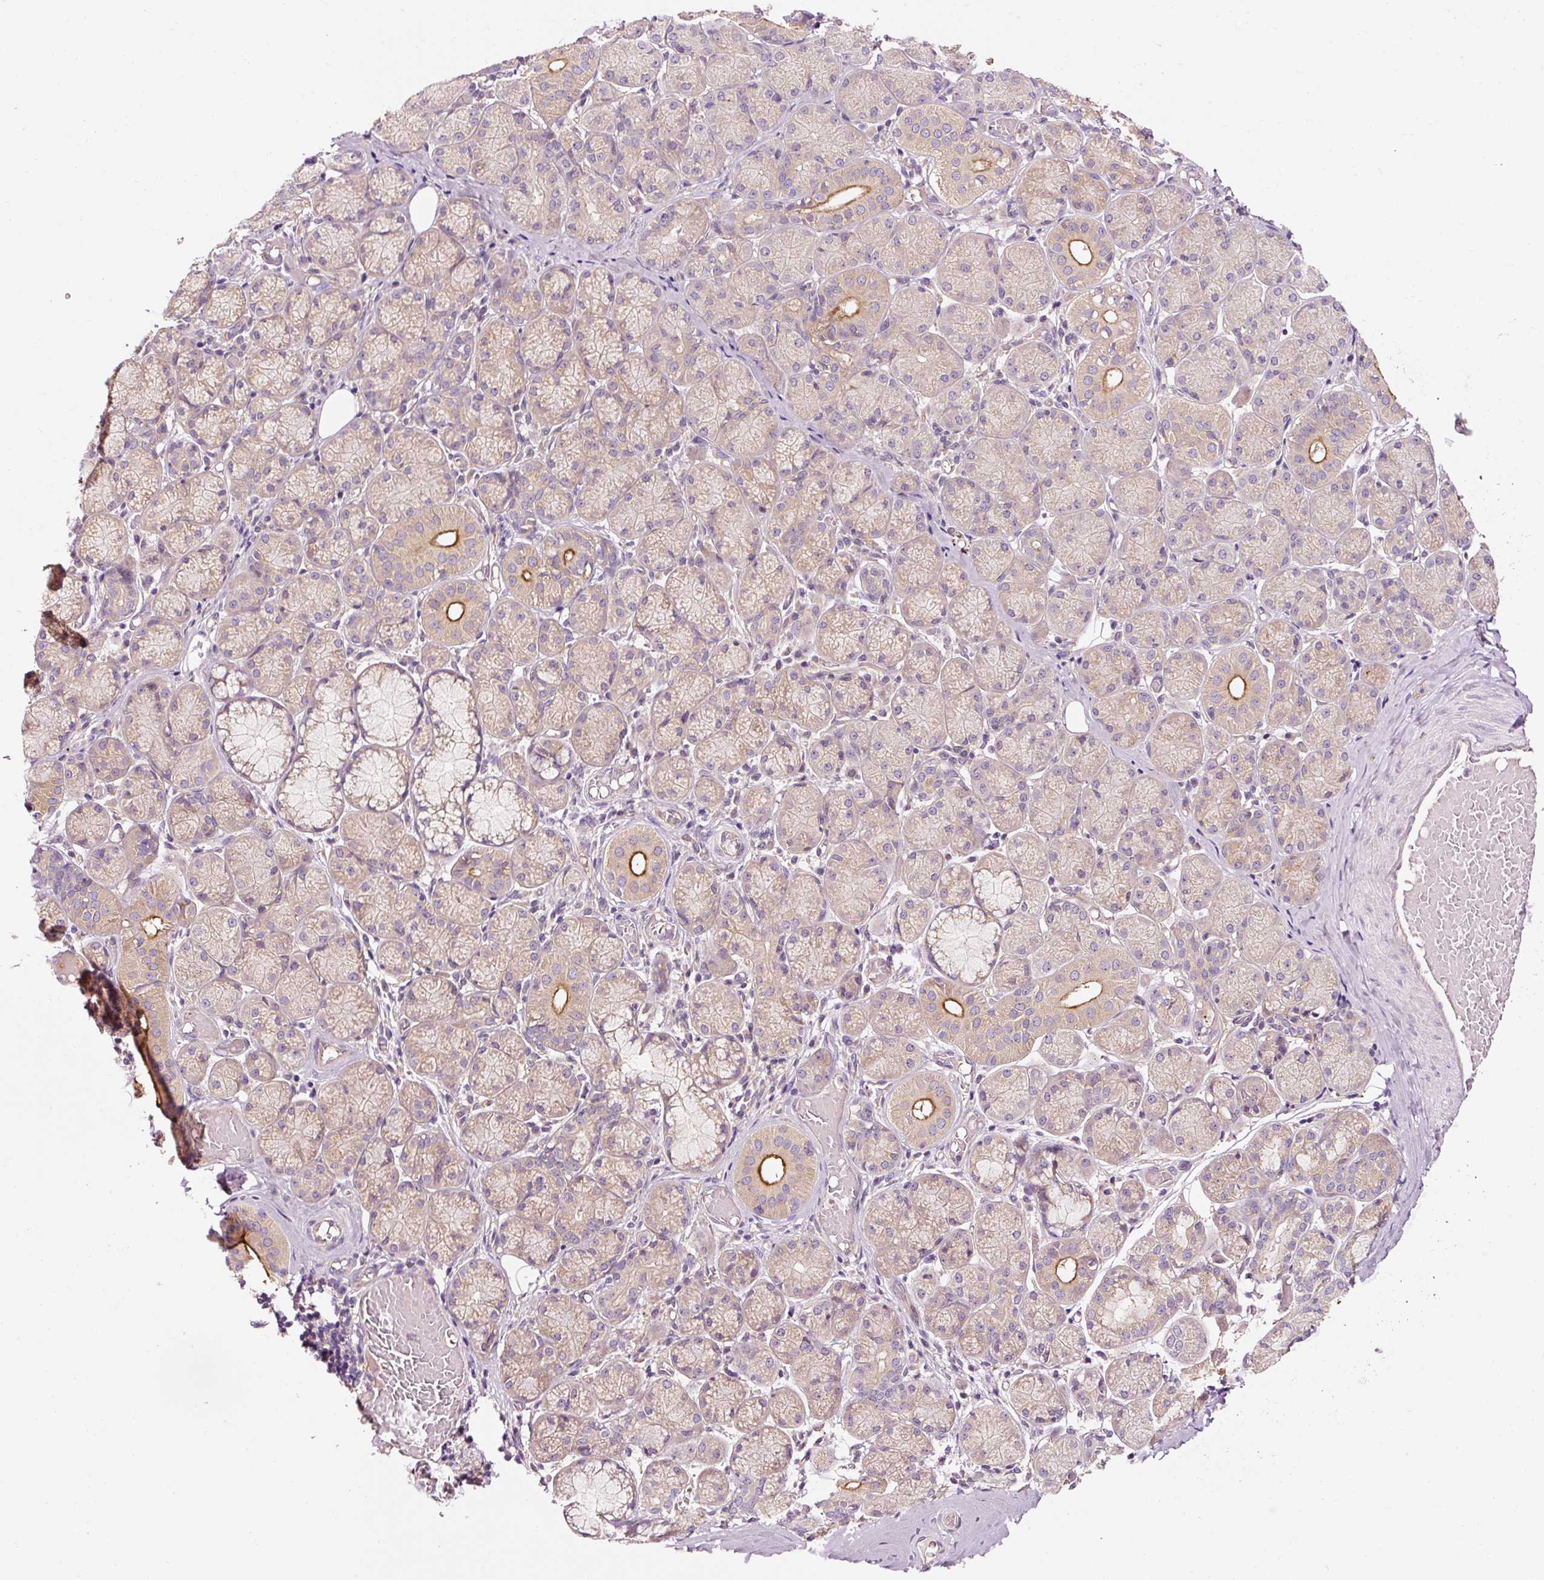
{"staining": {"intensity": "negative", "quantity": "none", "location": "none"}, "tissue": "adipose tissue", "cell_type": "Adipocytes", "image_type": "normal", "snomed": [{"axis": "morphology", "description": "Normal tissue, NOS"}, {"axis": "topography", "description": "Salivary gland"}, {"axis": "topography", "description": "Peripheral nerve tissue"}], "caption": "Micrograph shows no significant protein positivity in adipocytes of benign adipose tissue.", "gene": "NAPA", "patient": {"sex": "female", "age": 24}}